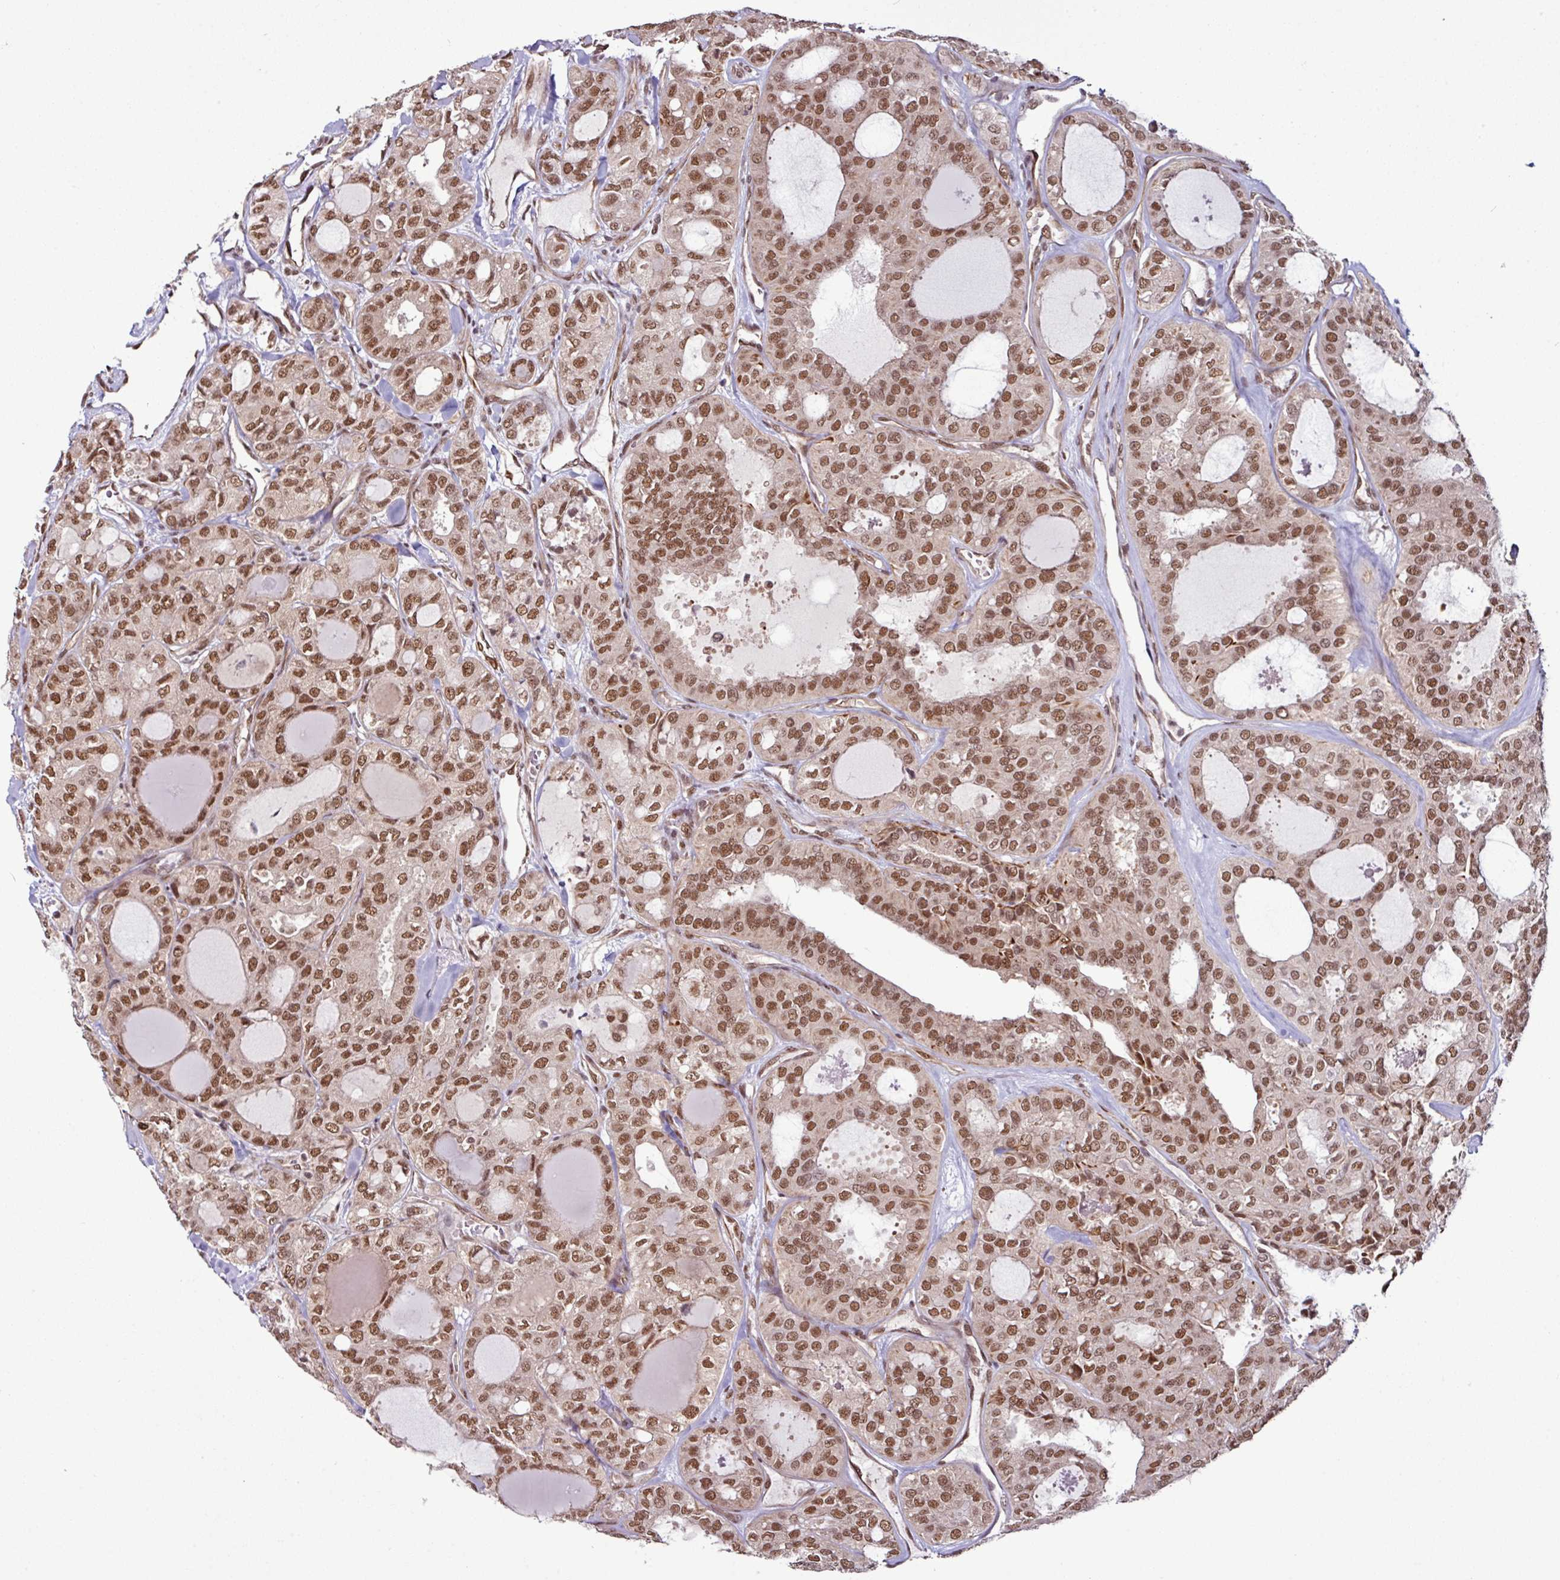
{"staining": {"intensity": "moderate", "quantity": ">75%", "location": "nuclear"}, "tissue": "thyroid cancer", "cell_type": "Tumor cells", "image_type": "cancer", "snomed": [{"axis": "morphology", "description": "Follicular adenoma carcinoma, NOS"}, {"axis": "topography", "description": "Thyroid gland"}], "caption": "Immunohistochemistry (DAB (3,3'-diaminobenzidine)) staining of human follicular adenoma carcinoma (thyroid) exhibits moderate nuclear protein expression in approximately >75% of tumor cells. (DAB IHC with brightfield microscopy, high magnification).", "gene": "MORF4L2", "patient": {"sex": "male", "age": 75}}